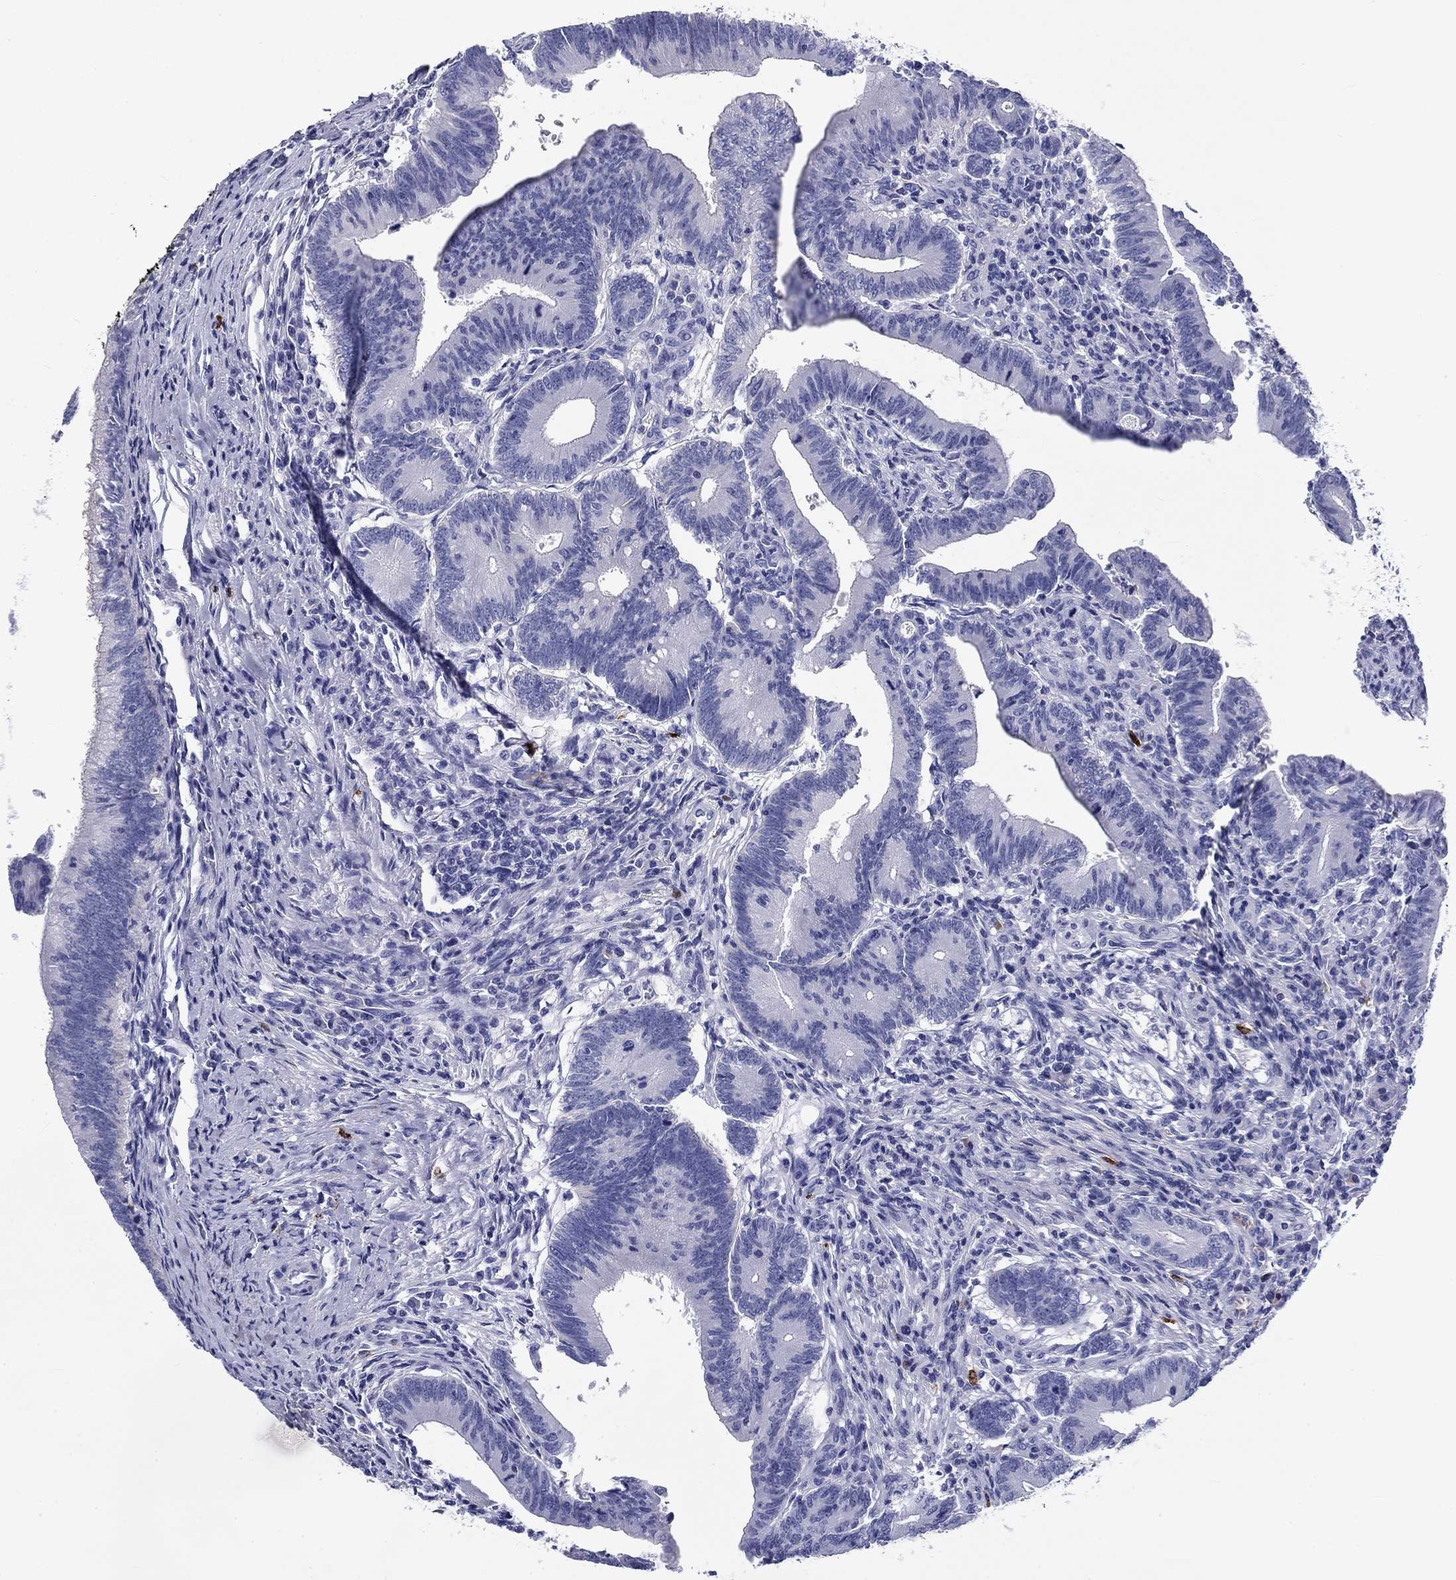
{"staining": {"intensity": "negative", "quantity": "none", "location": "none"}, "tissue": "colorectal cancer", "cell_type": "Tumor cells", "image_type": "cancer", "snomed": [{"axis": "morphology", "description": "Adenocarcinoma, NOS"}, {"axis": "topography", "description": "Colon"}], "caption": "The histopathology image shows no significant positivity in tumor cells of colorectal cancer.", "gene": "CD40LG", "patient": {"sex": "female", "age": 70}}